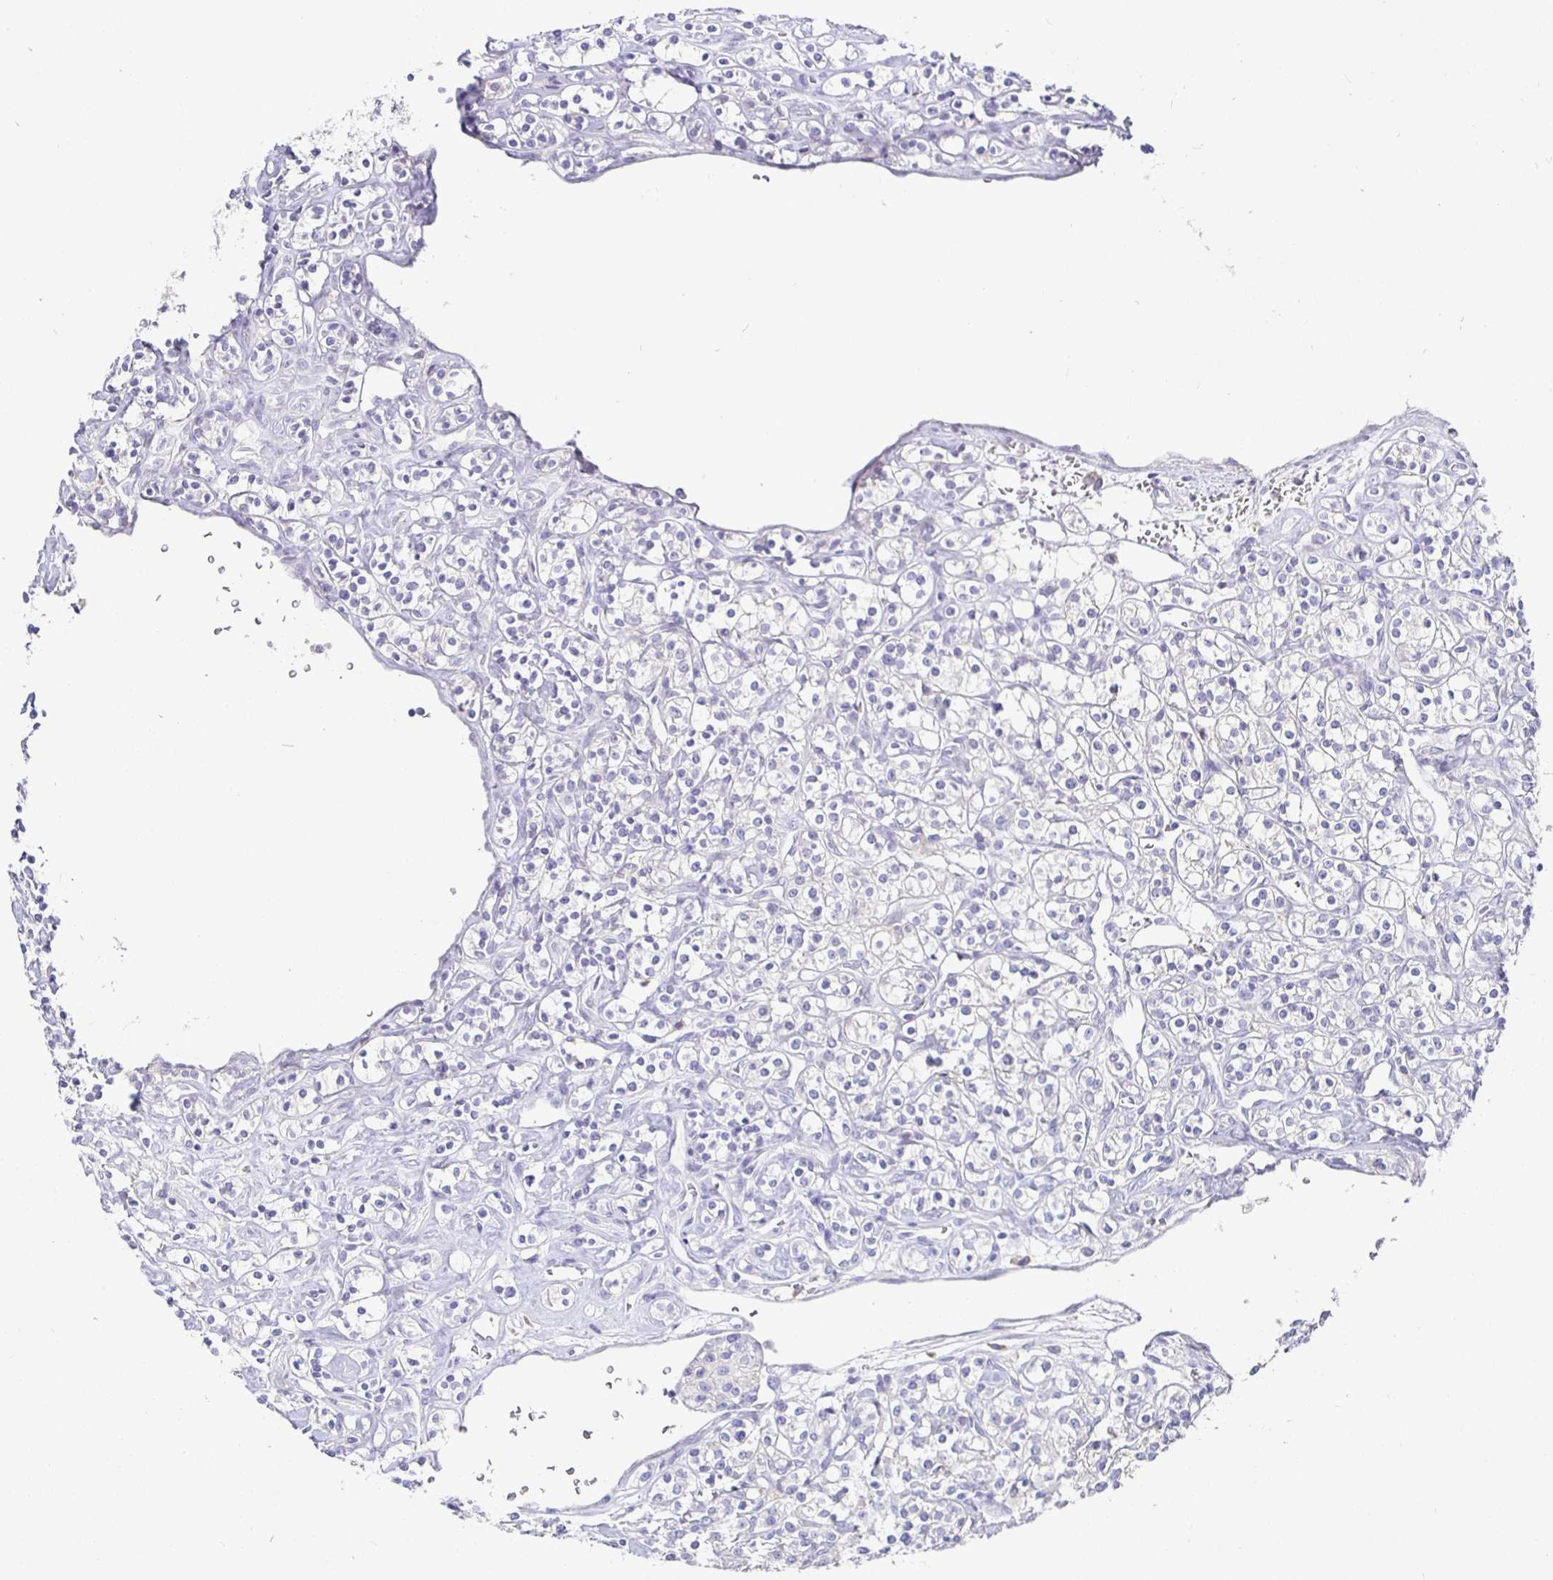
{"staining": {"intensity": "negative", "quantity": "none", "location": "none"}, "tissue": "renal cancer", "cell_type": "Tumor cells", "image_type": "cancer", "snomed": [{"axis": "morphology", "description": "Adenocarcinoma, NOS"}, {"axis": "topography", "description": "Kidney"}], "caption": "Photomicrograph shows no significant protein staining in tumor cells of renal adenocarcinoma. The staining is performed using DAB (3,3'-diaminobenzidine) brown chromogen with nuclei counter-stained in using hematoxylin.", "gene": "SIRPA", "patient": {"sex": "male", "age": 77}}